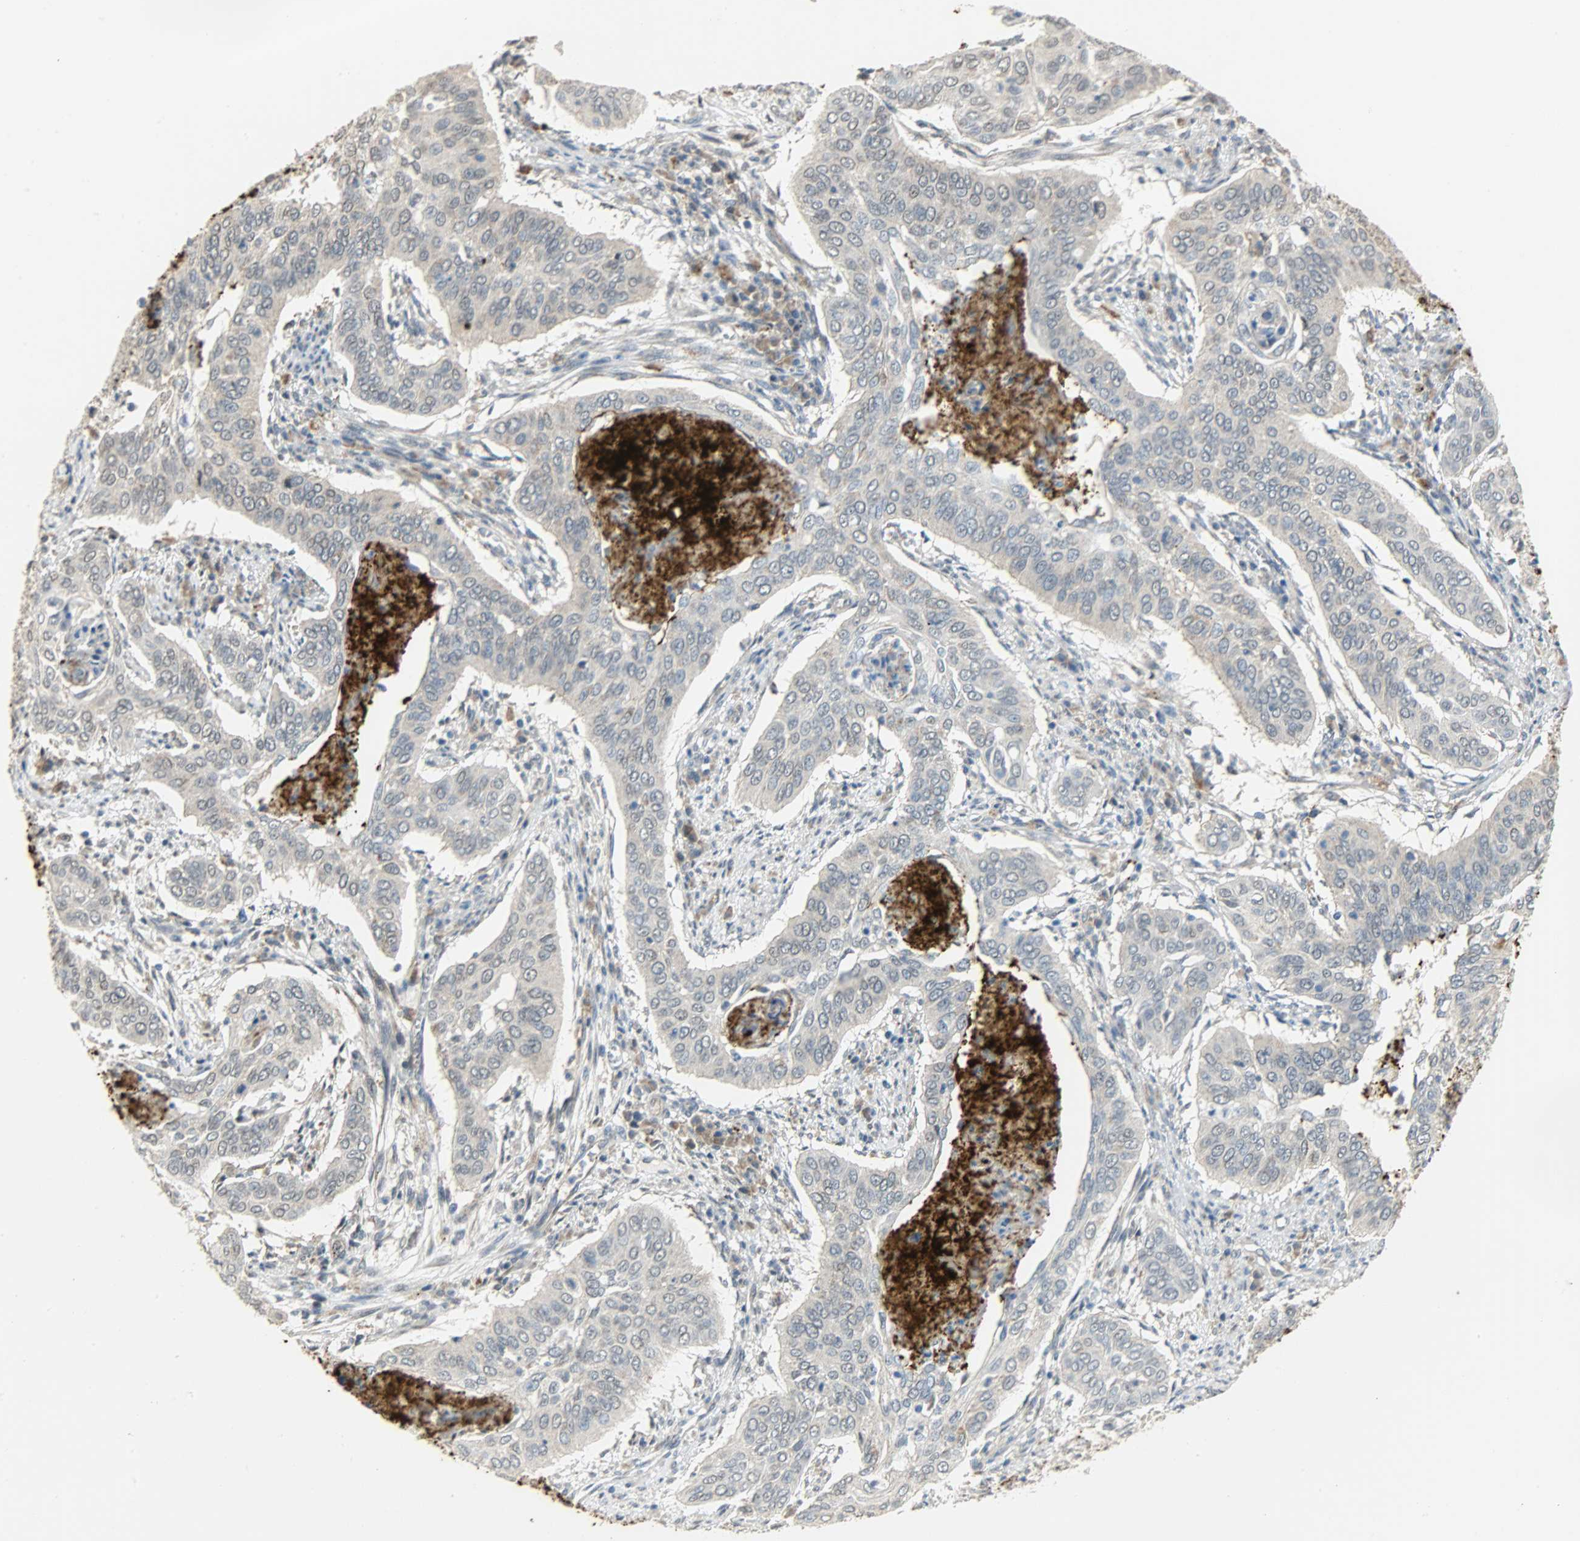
{"staining": {"intensity": "weak", "quantity": ">75%", "location": "cytoplasmic/membranous"}, "tissue": "cervical cancer", "cell_type": "Tumor cells", "image_type": "cancer", "snomed": [{"axis": "morphology", "description": "Squamous cell carcinoma, NOS"}, {"axis": "topography", "description": "Cervix"}], "caption": "Immunohistochemical staining of human cervical squamous cell carcinoma displays weak cytoplasmic/membranous protein staining in about >75% of tumor cells.", "gene": "GIT2", "patient": {"sex": "female", "age": 39}}